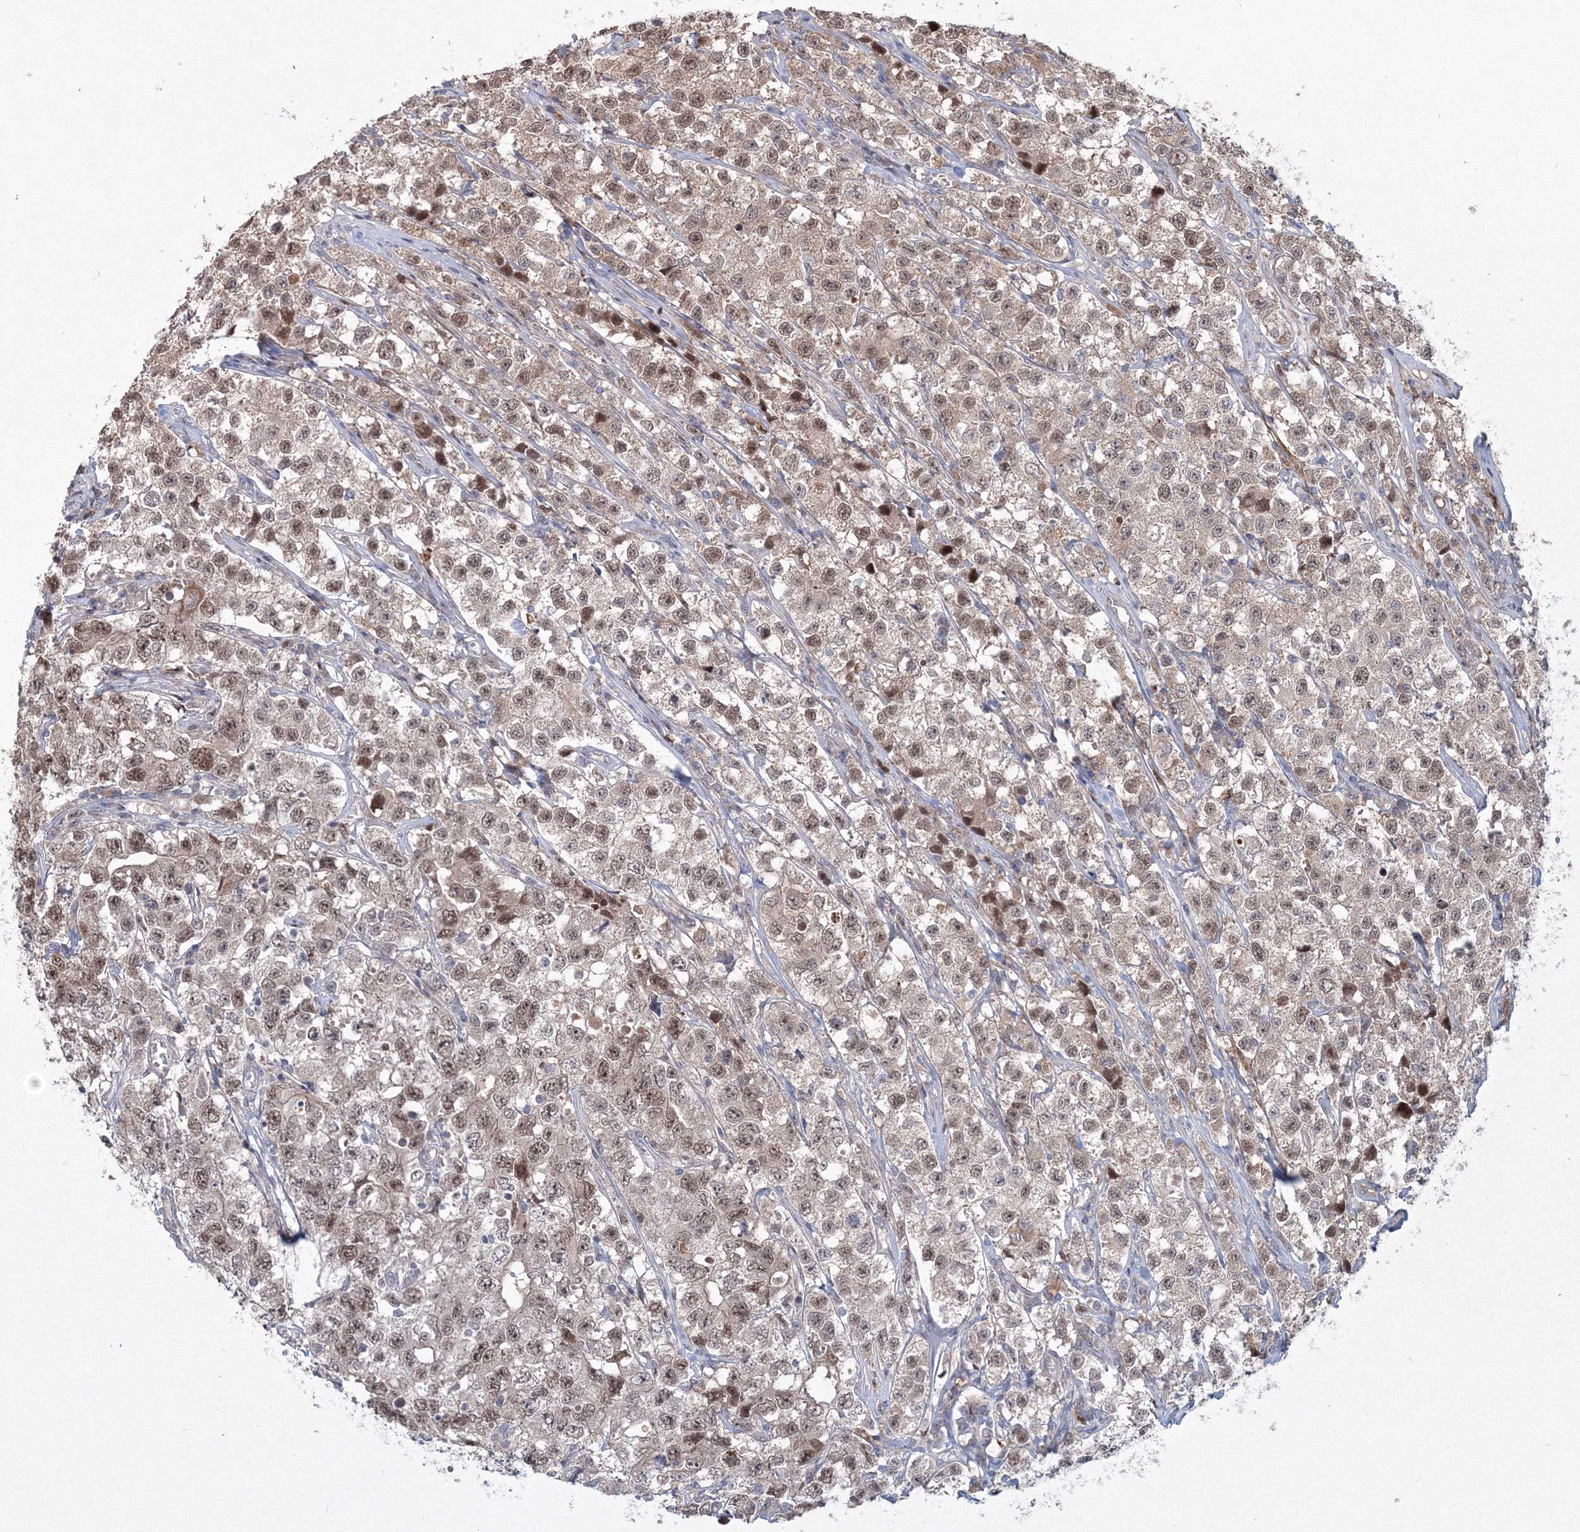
{"staining": {"intensity": "moderate", "quantity": ">75%", "location": "nuclear"}, "tissue": "testis cancer", "cell_type": "Tumor cells", "image_type": "cancer", "snomed": [{"axis": "morphology", "description": "Seminoma, NOS"}, {"axis": "morphology", "description": "Carcinoma, Embryonal, NOS"}, {"axis": "topography", "description": "Testis"}], "caption": "Immunohistochemical staining of human testis seminoma exhibits medium levels of moderate nuclear protein expression in approximately >75% of tumor cells.", "gene": "MKRN2", "patient": {"sex": "male", "age": 43}}